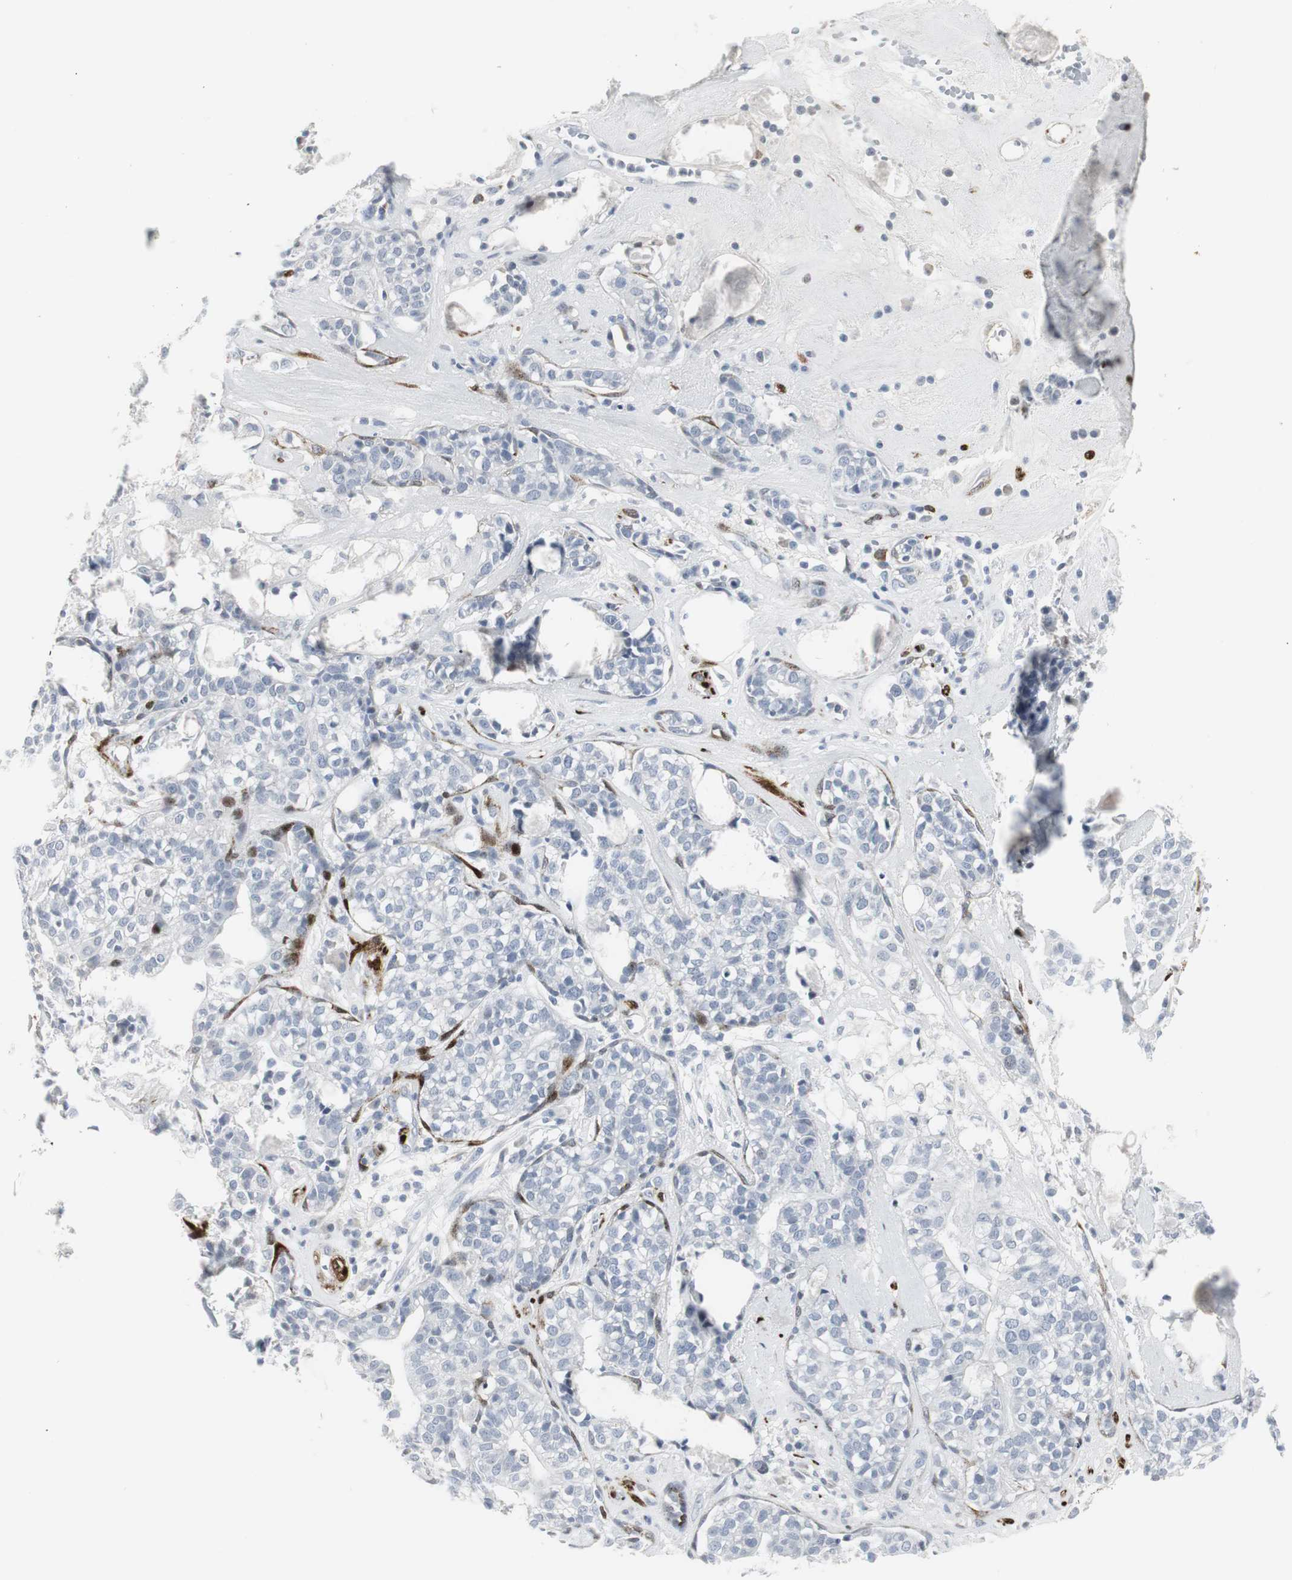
{"staining": {"intensity": "negative", "quantity": "none", "location": "none"}, "tissue": "head and neck cancer", "cell_type": "Tumor cells", "image_type": "cancer", "snomed": [{"axis": "morphology", "description": "Adenocarcinoma, NOS"}, {"axis": "topography", "description": "Salivary gland"}, {"axis": "topography", "description": "Head-Neck"}], "caption": "Image shows no significant protein expression in tumor cells of head and neck adenocarcinoma. The staining was performed using DAB to visualize the protein expression in brown, while the nuclei were stained in blue with hematoxylin (Magnification: 20x).", "gene": "PPP1R14A", "patient": {"sex": "female", "age": 65}}